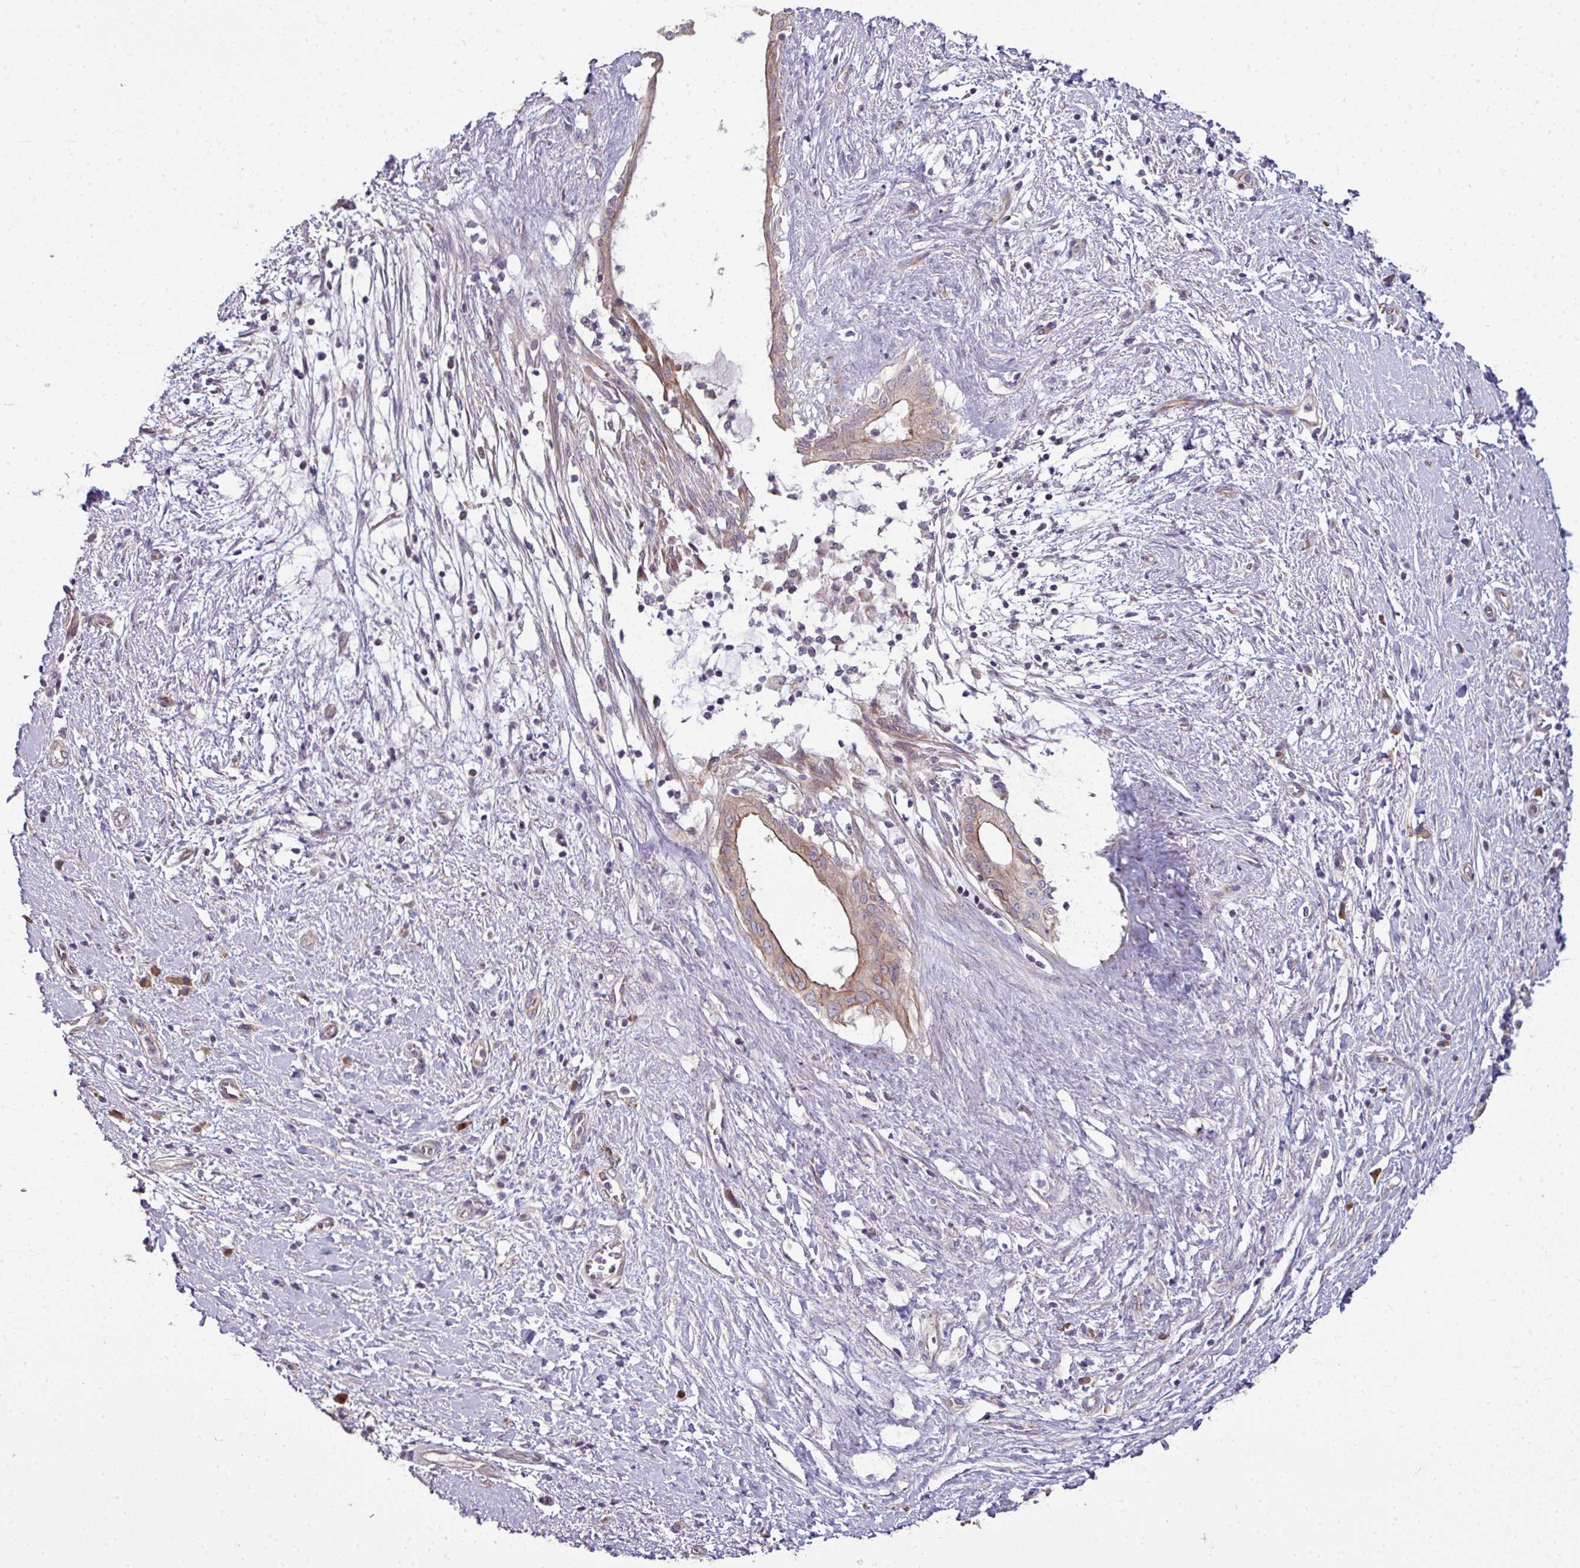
{"staining": {"intensity": "moderate", "quantity": ">75%", "location": "cytoplasmic/membranous"}, "tissue": "pancreatic cancer", "cell_type": "Tumor cells", "image_type": "cancer", "snomed": [{"axis": "morphology", "description": "Adenocarcinoma, NOS"}, {"axis": "topography", "description": "Pancreas"}], "caption": "Immunohistochemical staining of pancreatic cancer reveals medium levels of moderate cytoplasmic/membranous expression in about >75% of tumor cells.", "gene": "TIMMDC1", "patient": {"sex": "male", "age": 50}}